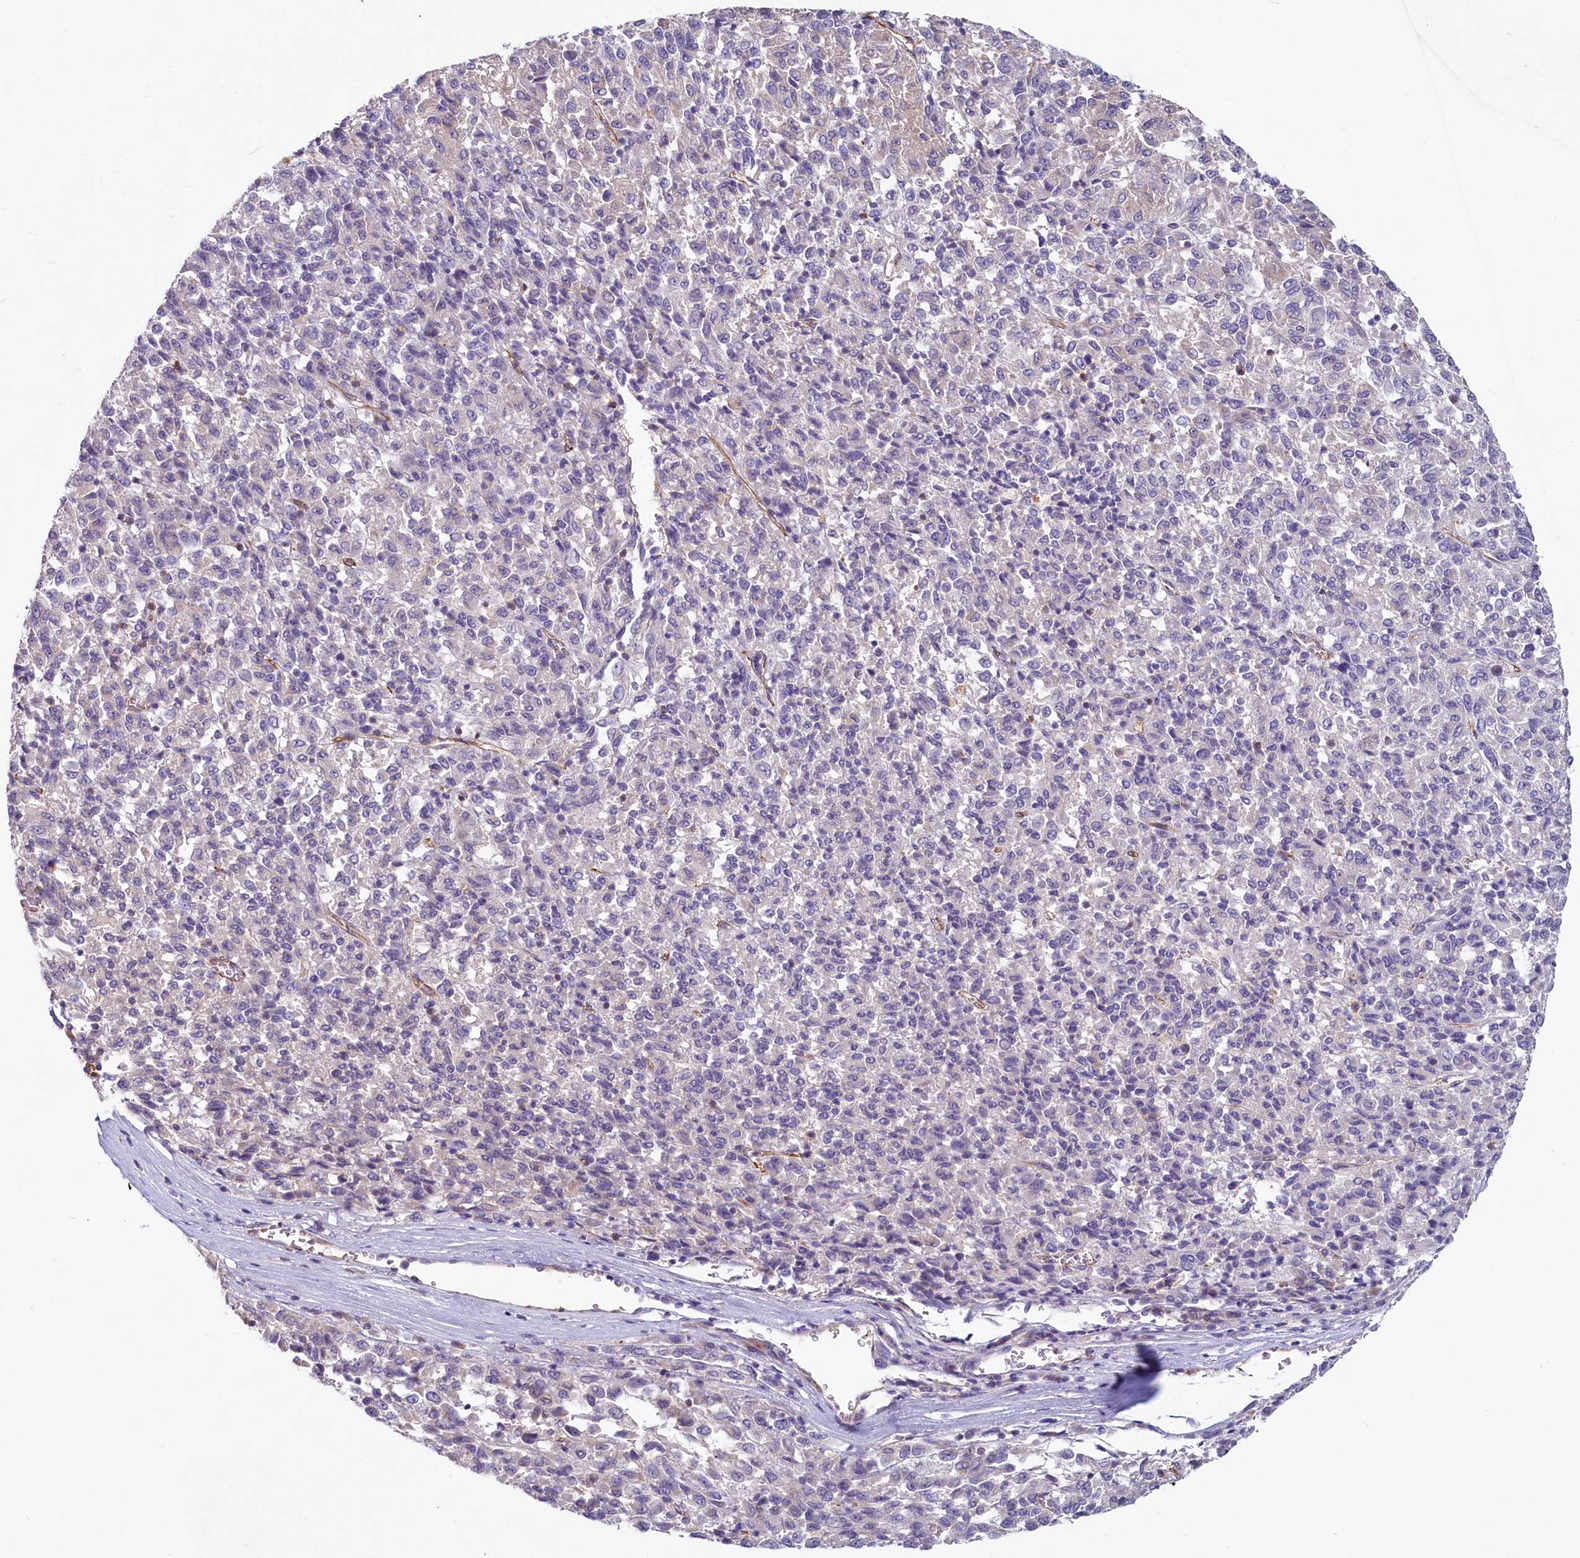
{"staining": {"intensity": "negative", "quantity": "none", "location": "none"}, "tissue": "melanoma", "cell_type": "Tumor cells", "image_type": "cancer", "snomed": [{"axis": "morphology", "description": "Malignant melanoma, Metastatic site"}, {"axis": "topography", "description": "Lung"}], "caption": "The micrograph shows no significant staining in tumor cells of malignant melanoma (metastatic site).", "gene": "LMOD3", "patient": {"sex": "male", "age": 64}}